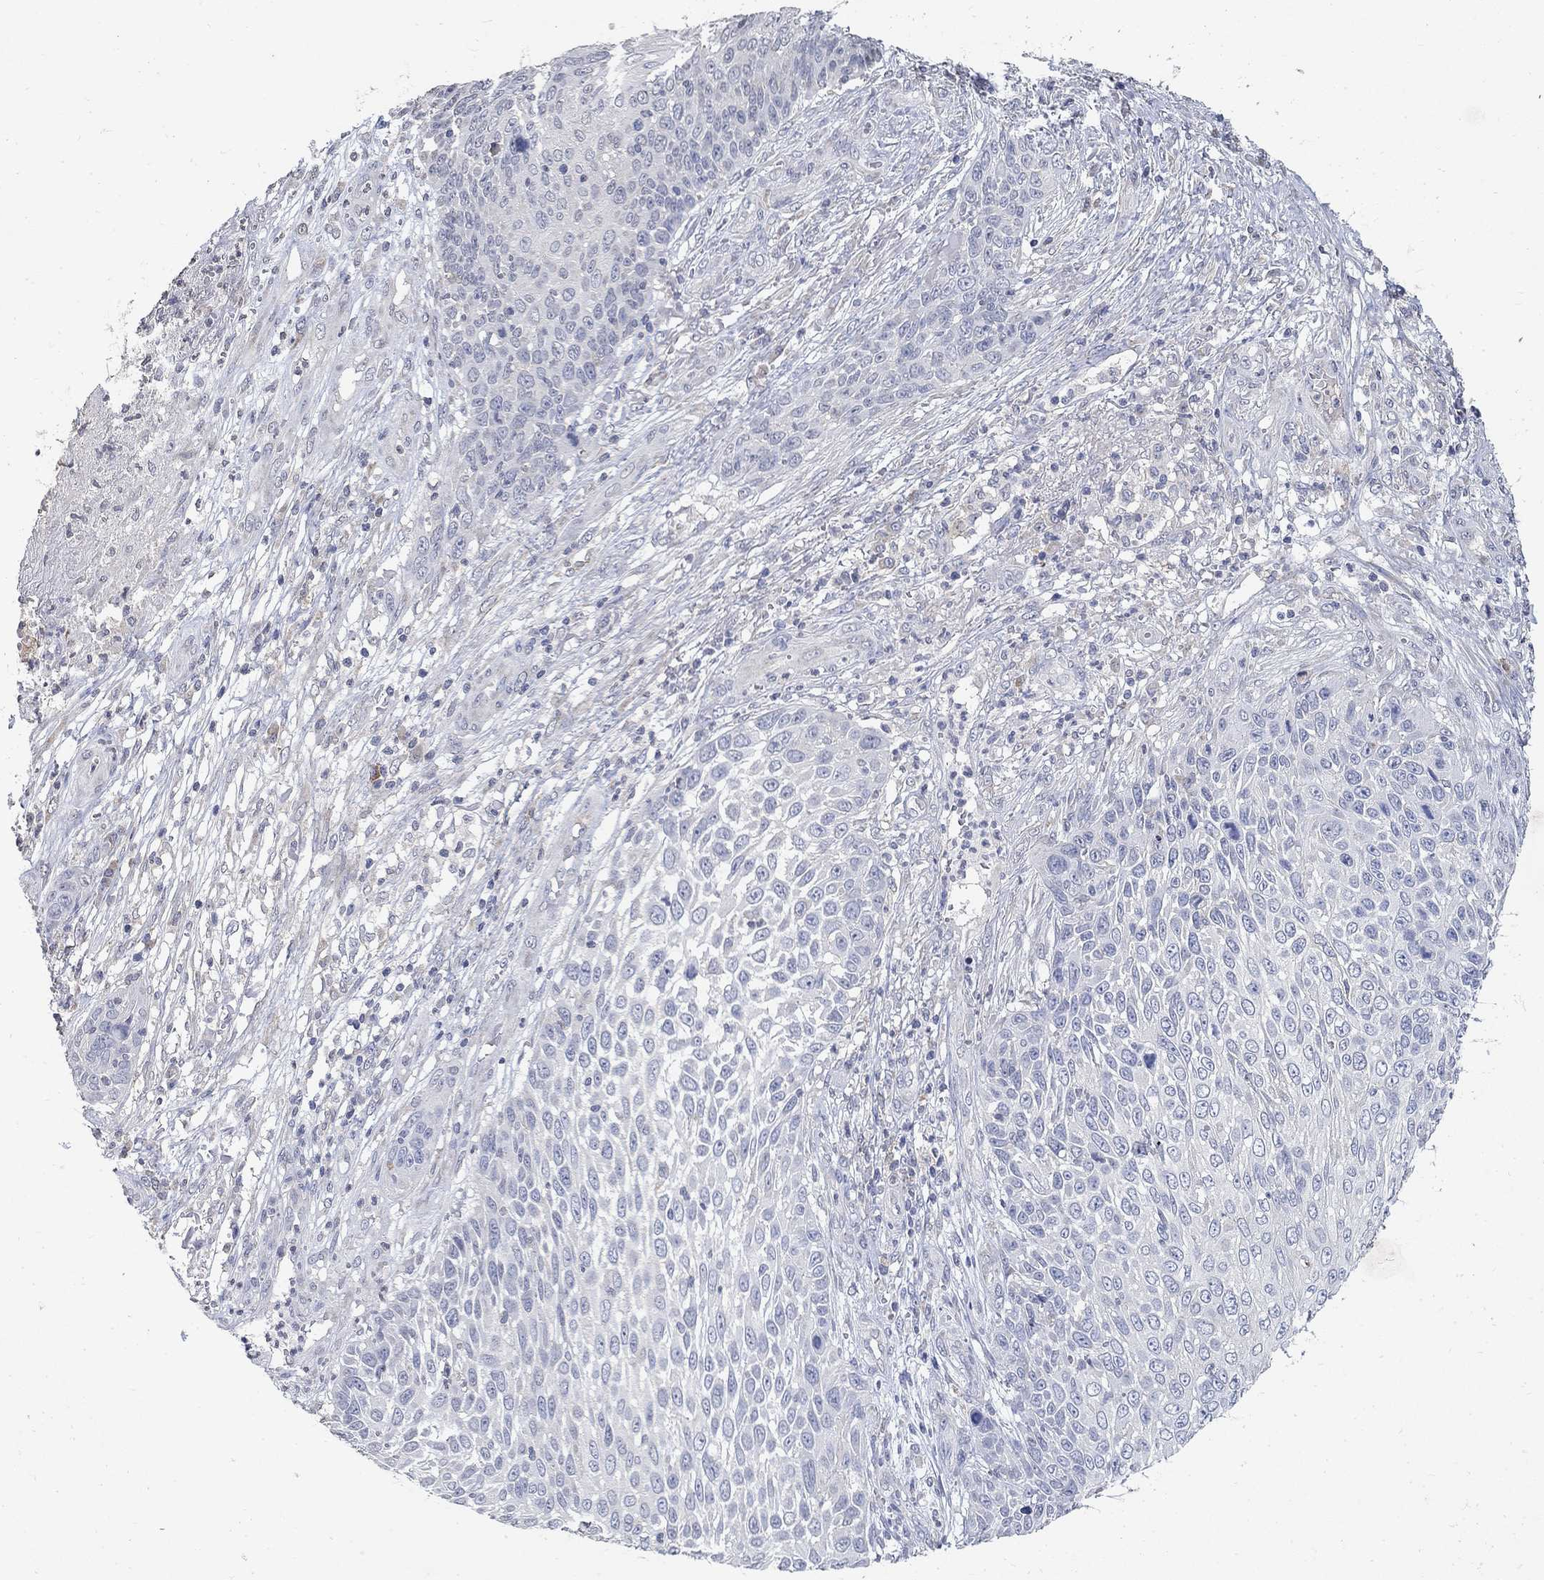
{"staining": {"intensity": "negative", "quantity": "none", "location": "none"}, "tissue": "skin cancer", "cell_type": "Tumor cells", "image_type": "cancer", "snomed": [{"axis": "morphology", "description": "Squamous cell carcinoma, NOS"}, {"axis": "topography", "description": "Skin"}], "caption": "An image of human skin cancer is negative for staining in tumor cells.", "gene": "TMEM169", "patient": {"sex": "male", "age": 92}}